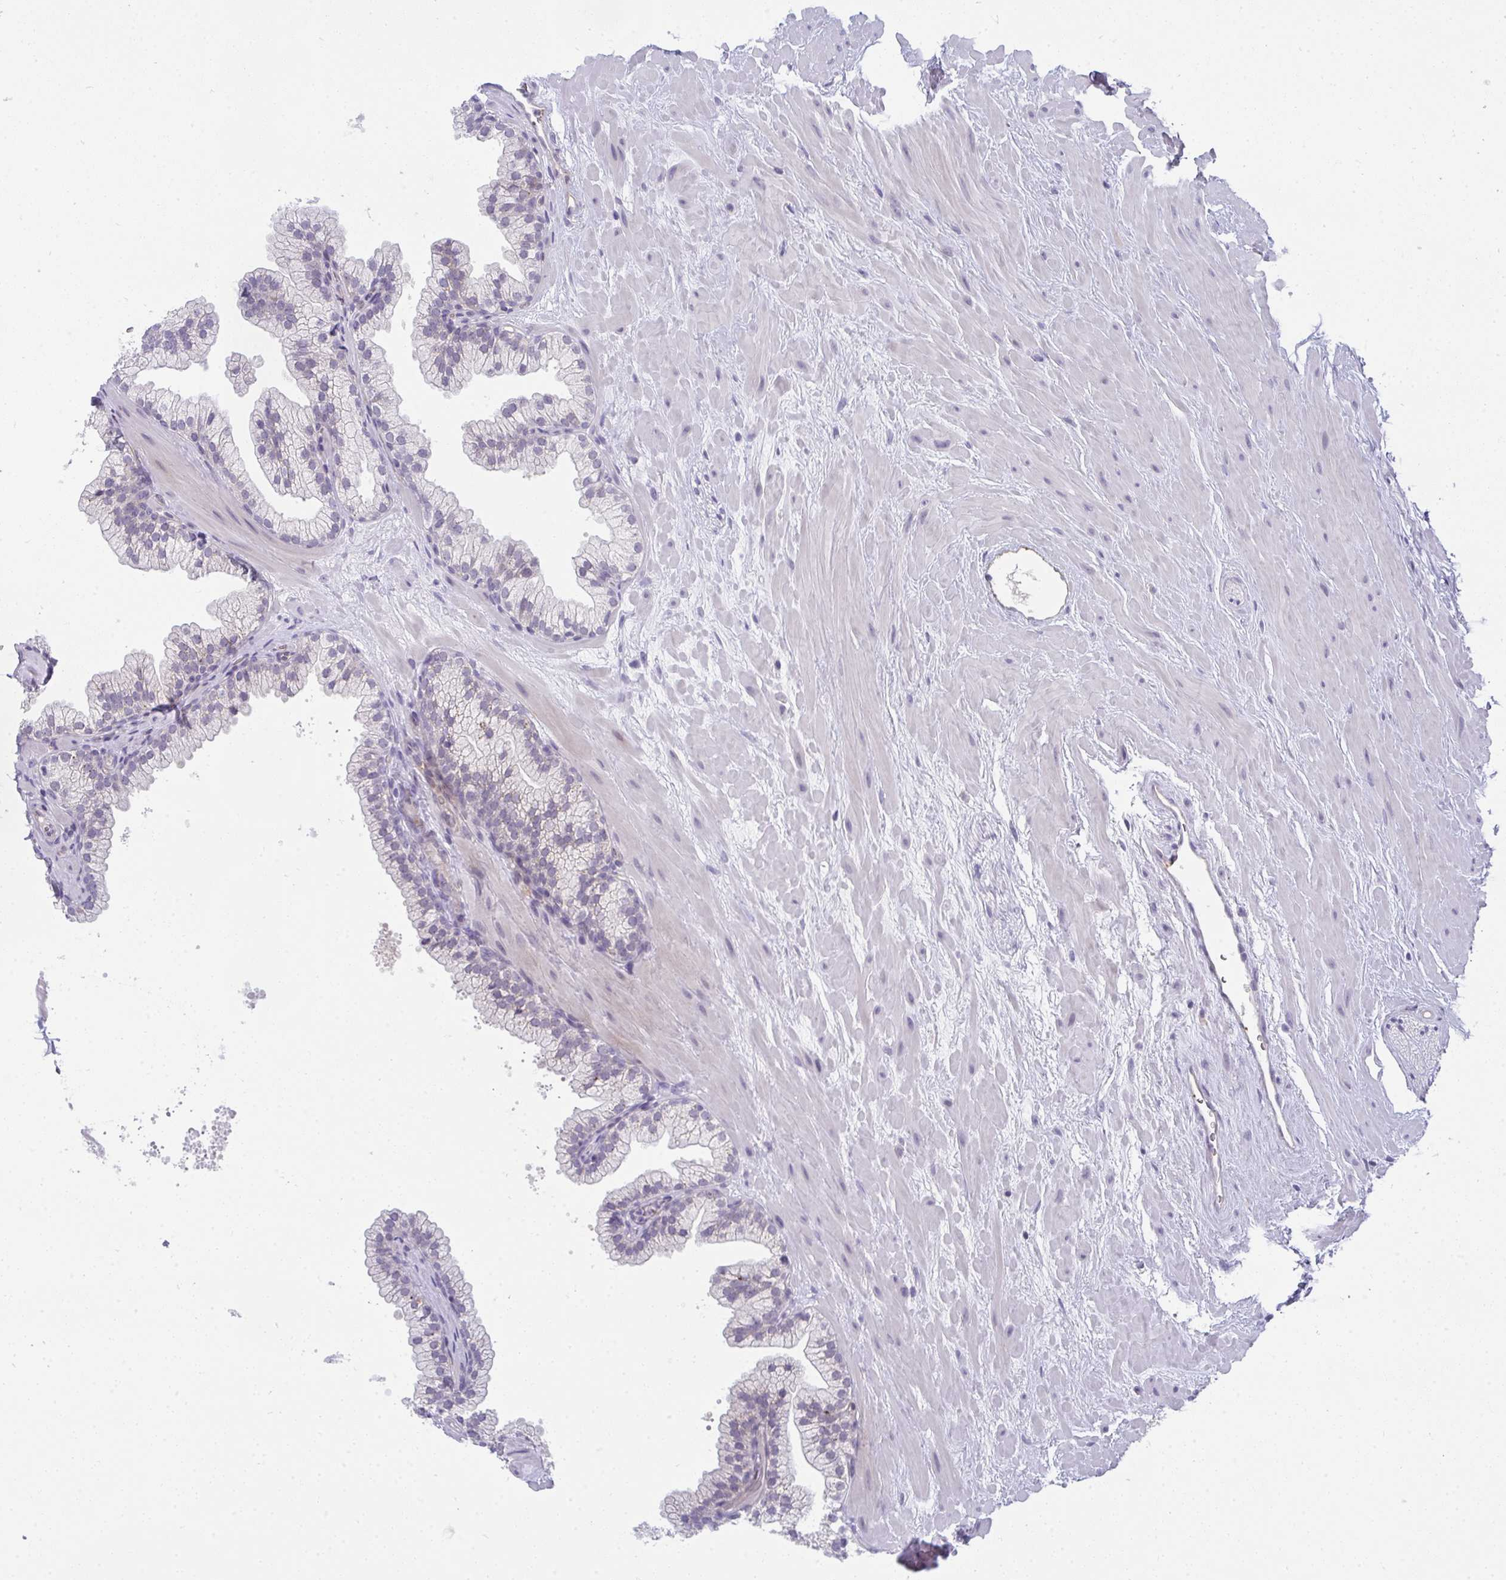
{"staining": {"intensity": "negative", "quantity": "none", "location": "none"}, "tissue": "prostate", "cell_type": "Glandular cells", "image_type": "normal", "snomed": [{"axis": "morphology", "description": "Normal tissue, NOS"}, {"axis": "topography", "description": "Prostate"}, {"axis": "topography", "description": "Peripheral nerve tissue"}], "caption": "Immunohistochemistry (IHC) photomicrograph of normal prostate: human prostate stained with DAB reveals no significant protein staining in glandular cells. The staining is performed using DAB (3,3'-diaminobenzidine) brown chromogen with nuclei counter-stained in using hematoxylin.", "gene": "TMEM82", "patient": {"sex": "male", "age": 61}}